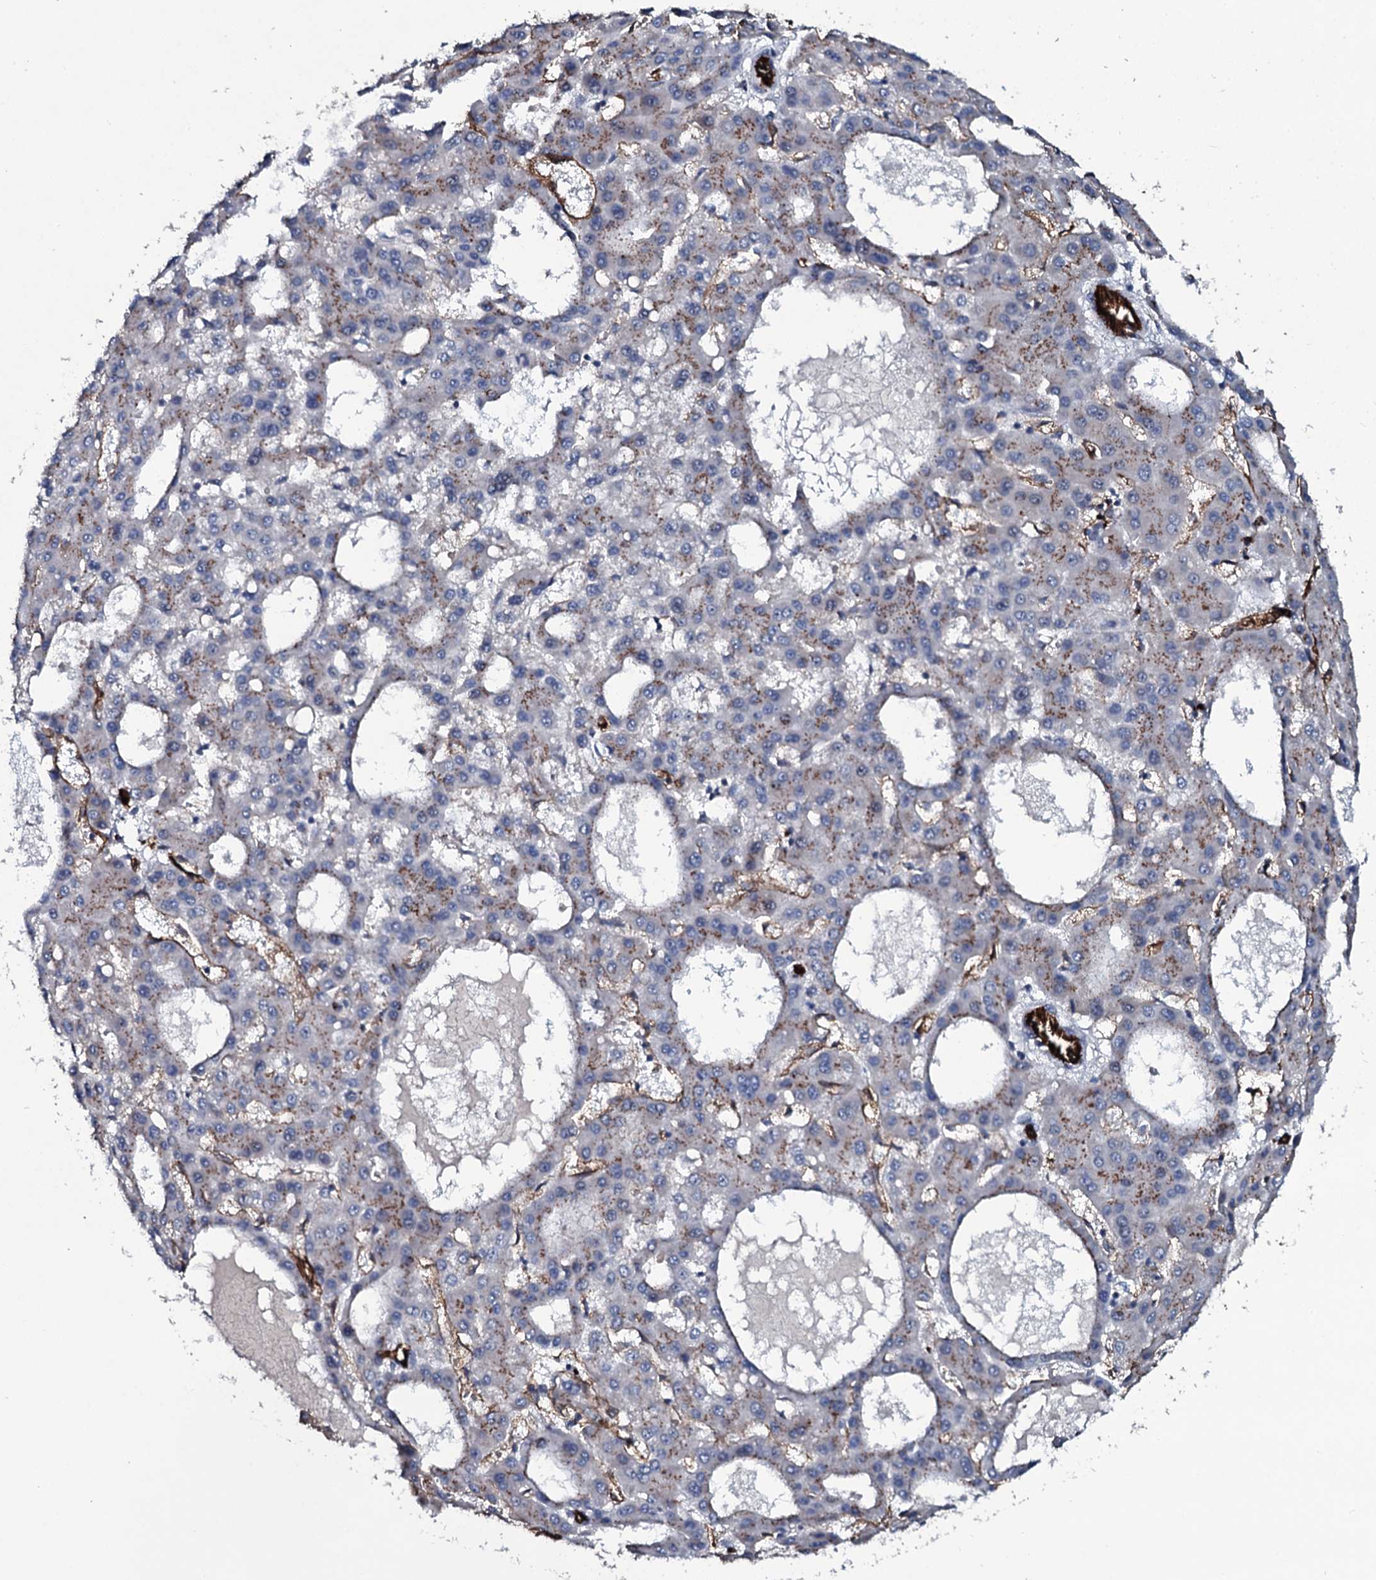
{"staining": {"intensity": "weak", "quantity": "25%-75%", "location": "cytoplasmic/membranous"}, "tissue": "liver cancer", "cell_type": "Tumor cells", "image_type": "cancer", "snomed": [{"axis": "morphology", "description": "Carcinoma, Hepatocellular, NOS"}, {"axis": "topography", "description": "Liver"}], "caption": "There is low levels of weak cytoplasmic/membranous expression in tumor cells of liver hepatocellular carcinoma, as demonstrated by immunohistochemical staining (brown color).", "gene": "CLEC14A", "patient": {"sex": "male", "age": 47}}